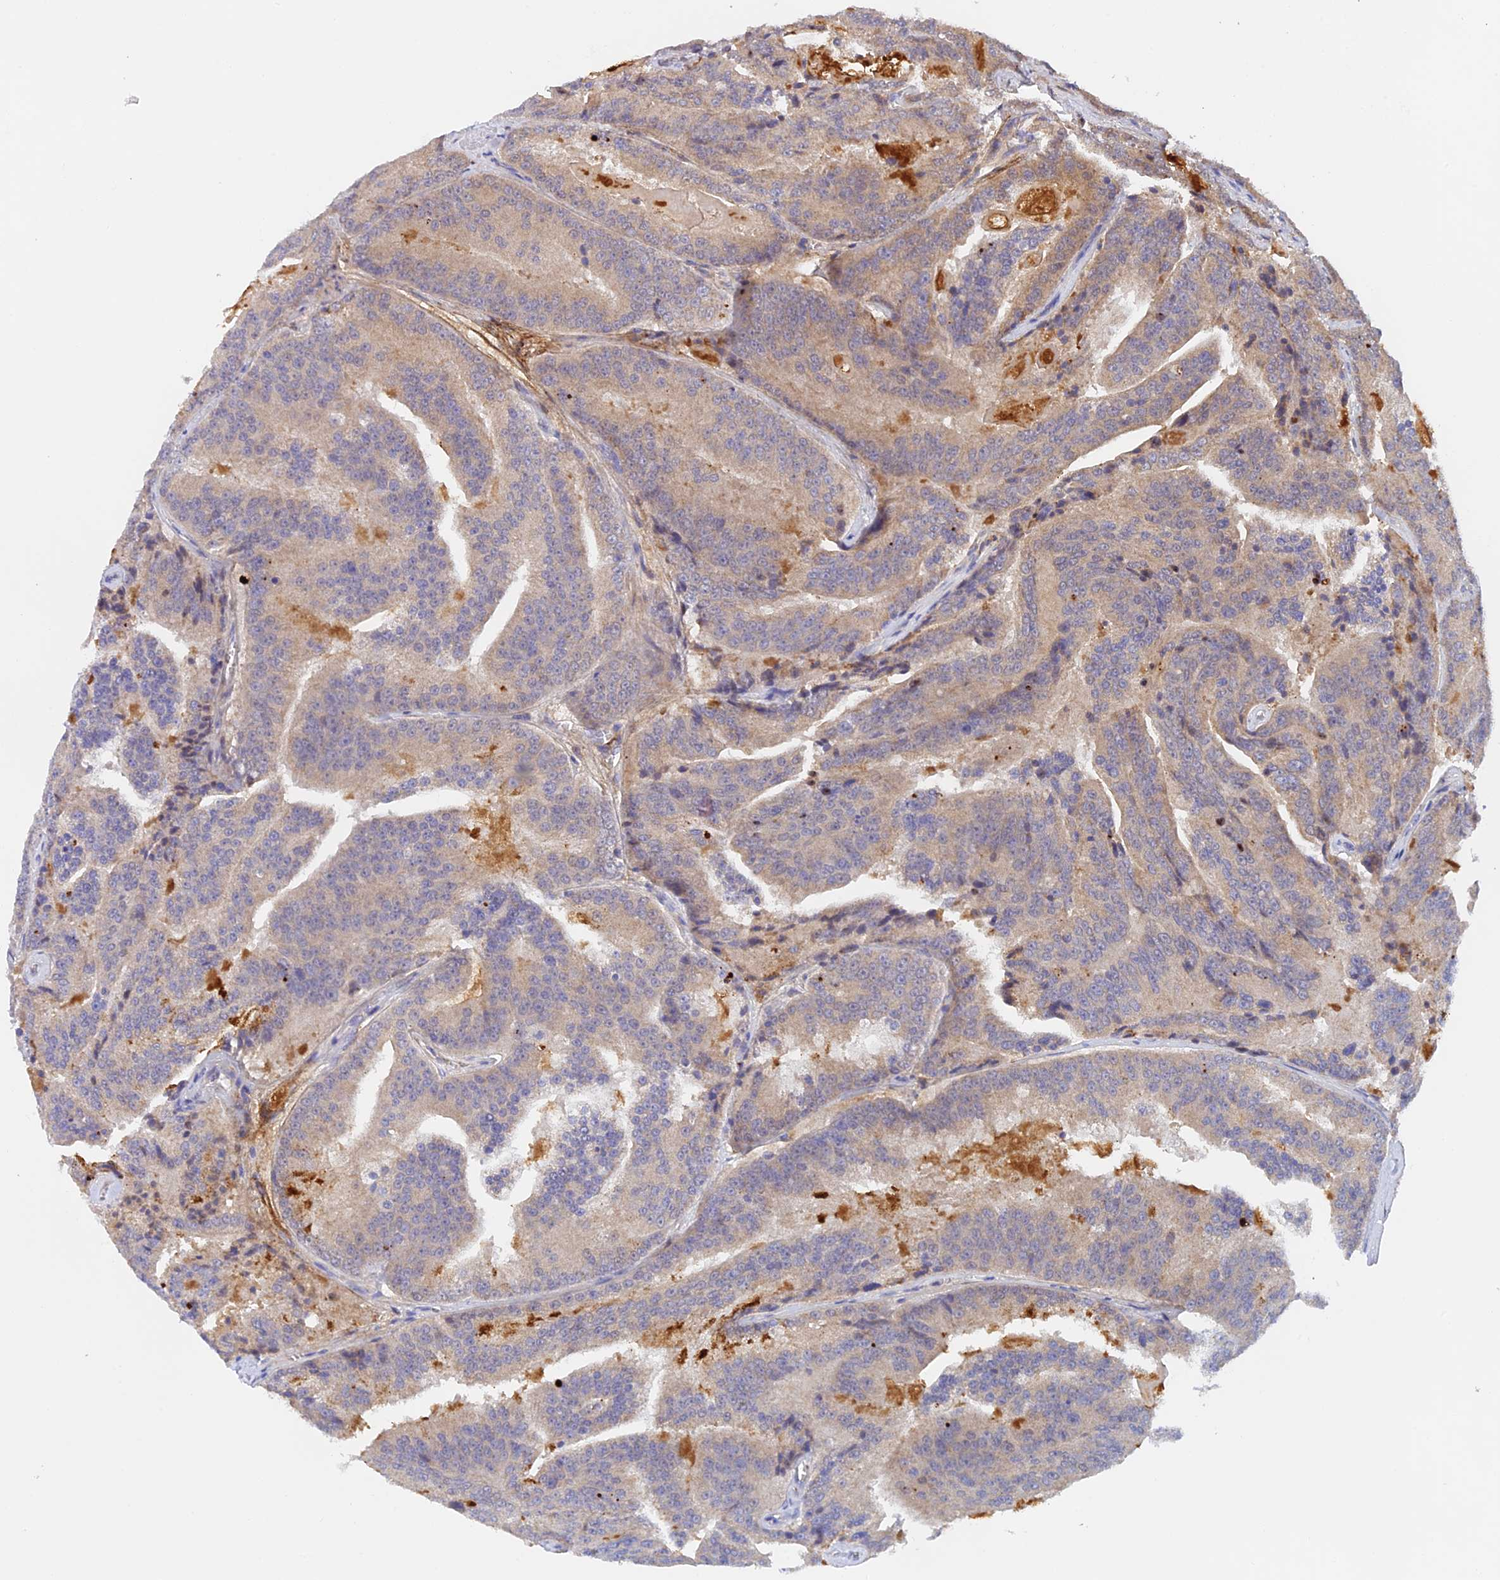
{"staining": {"intensity": "weak", "quantity": "<25%", "location": "cytoplasmic/membranous"}, "tissue": "prostate cancer", "cell_type": "Tumor cells", "image_type": "cancer", "snomed": [{"axis": "morphology", "description": "Adenocarcinoma, High grade"}, {"axis": "topography", "description": "Prostate"}], "caption": "Tumor cells are negative for brown protein staining in prostate cancer.", "gene": "RANBP6", "patient": {"sex": "male", "age": 61}}